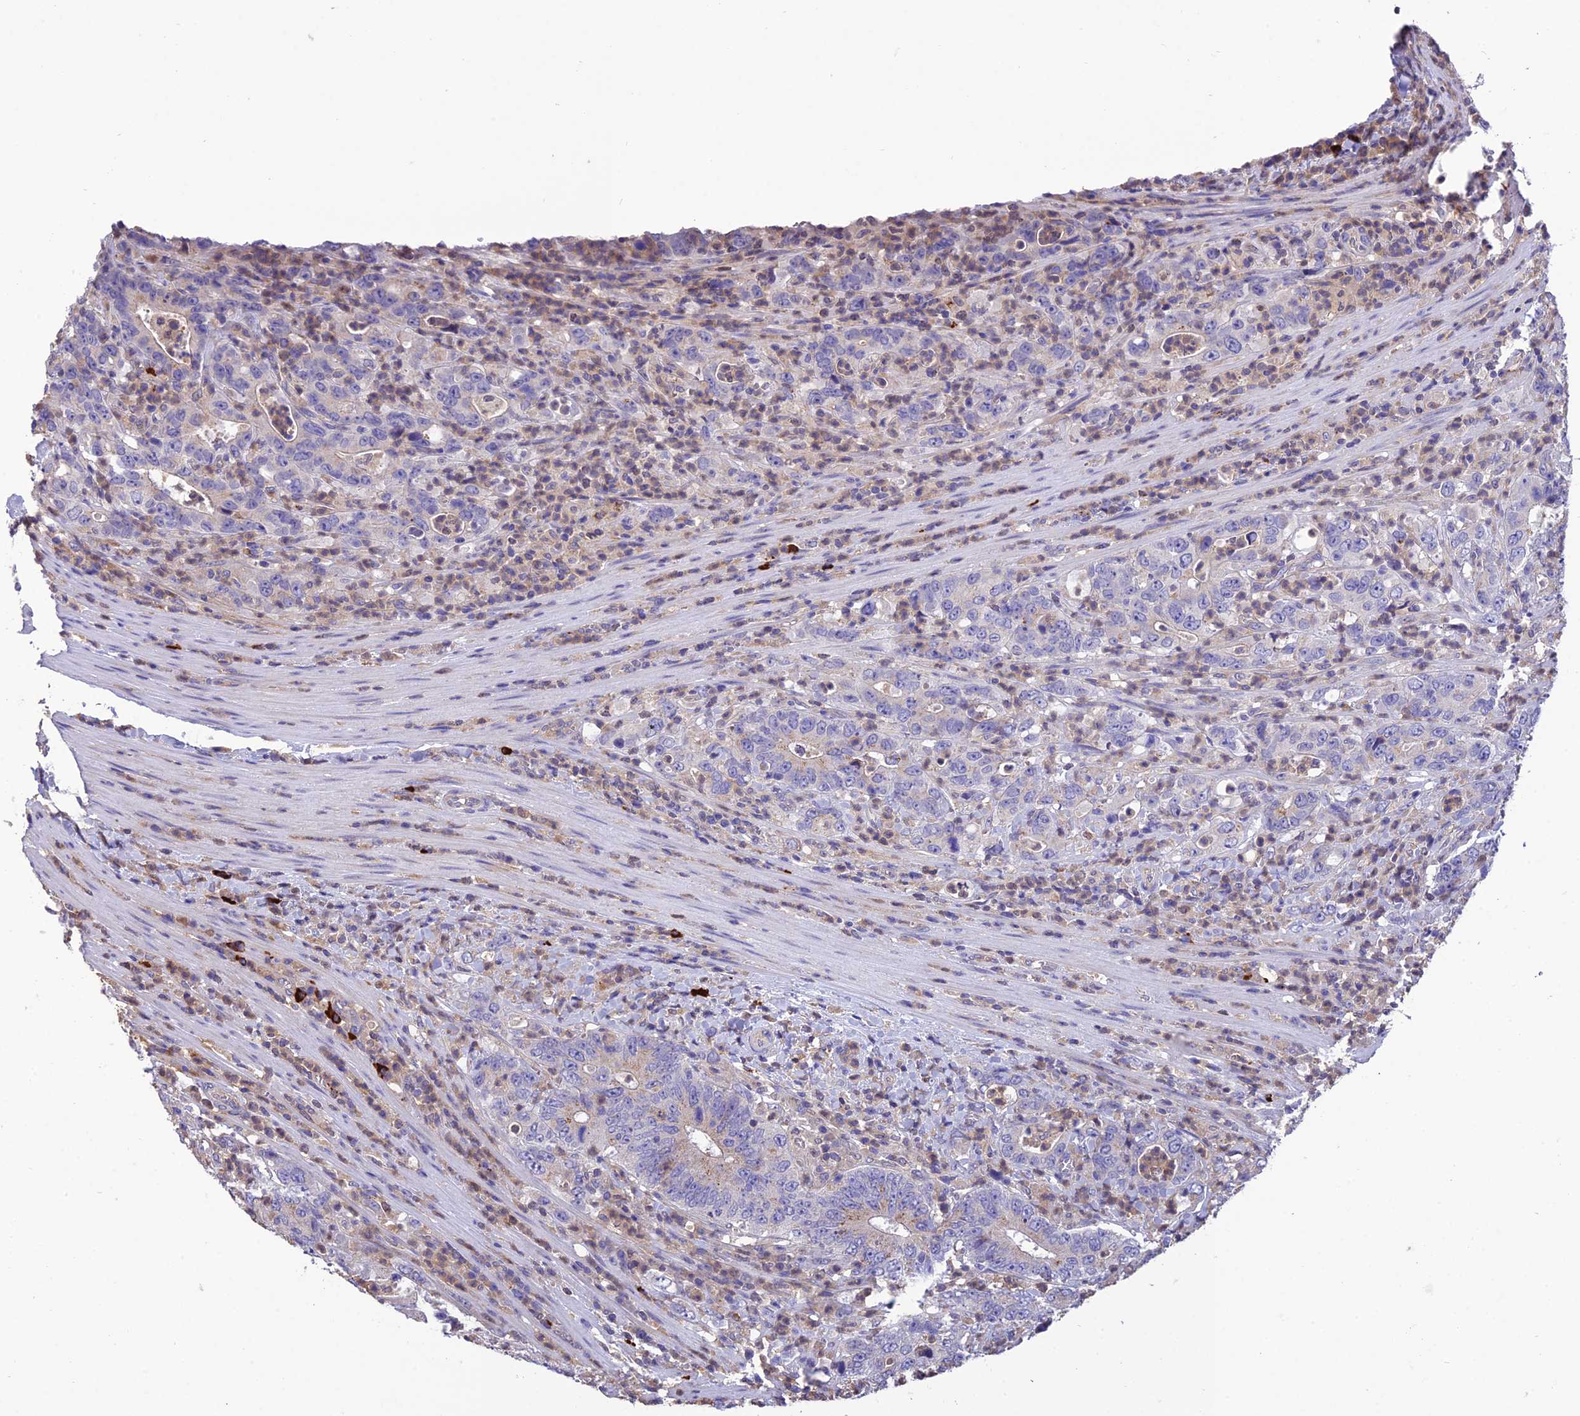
{"staining": {"intensity": "weak", "quantity": "<25%", "location": "cytoplasmic/membranous"}, "tissue": "colorectal cancer", "cell_type": "Tumor cells", "image_type": "cancer", "snomed": [{"axis": "morphology", "description": "Adenocarcinoma, NOS"}, {"axis": "topography", "description": "Colon"}], "caption": "The immunohistochemistry (IHC) micrograph has no significant staining in tumor cells of colorectal cancer tissue.", "gene": "MIOS", "patient": {"sex": "female", "age": 75}}